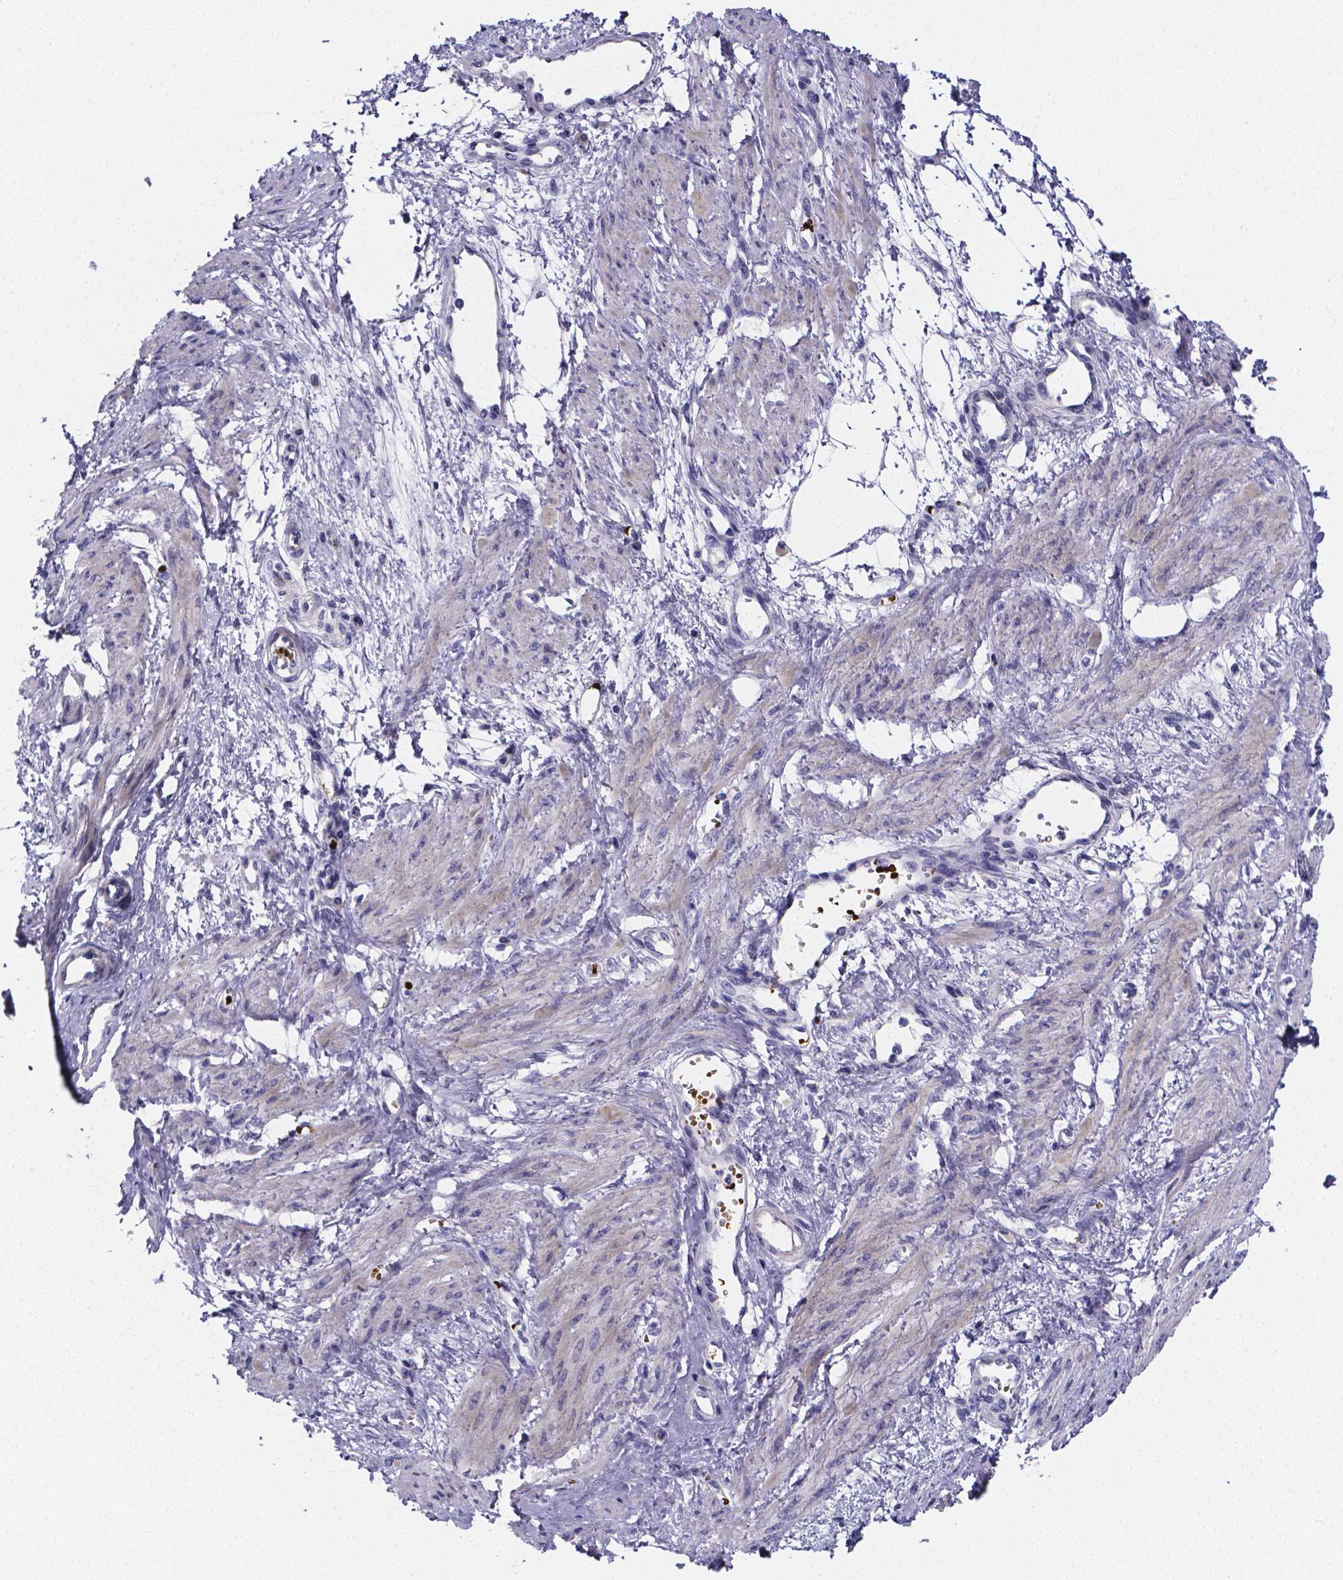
{"staining": {"intensity": "weak", "quantity": "<25%", "location": "cytoplasmic/membranous"}, "tissue": "smooth muscle", "cell_type": "Smooth muscle cells", "image_type": "normal", "snomed": [{"axis": "morphology", "description": "Normal tissue, NOS"}, {"axis": "topography", "description": "Smooth muscle"}, {"axis": "topography", "description": "Uterus"}], "caption": "IHC image of benign human smooth muscle stained for a protein (brown), which displays no staining in smooth muscle cells. (DAB (3,3'-diaminobenzidine) immunohistochemistry (IHC), high magnification).", "gene": "GABRA3", "patient": {"sex": "female", "age": 39}}